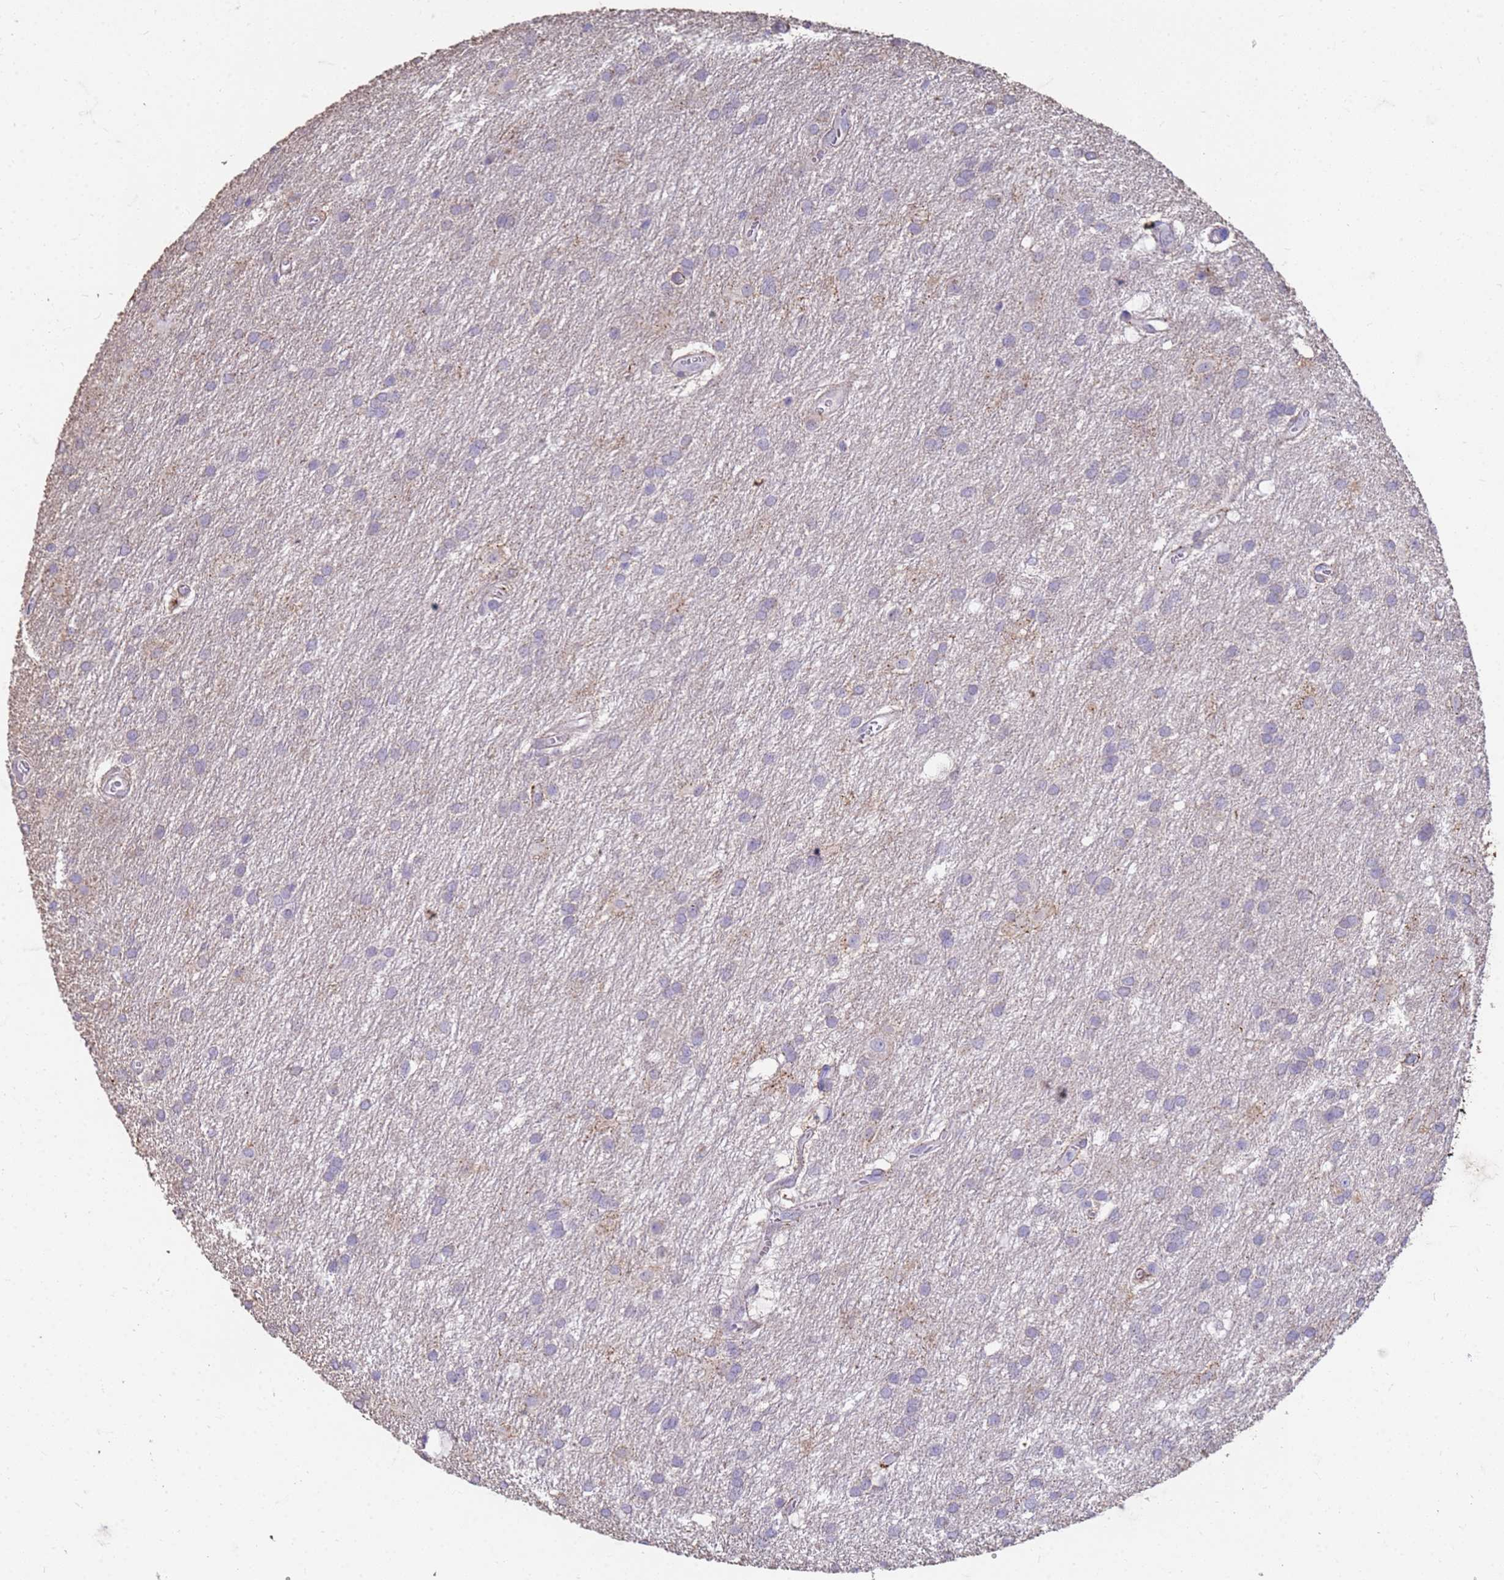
{"staining": {"intensity": "negative", "quantity": "none", "location": "none"}, "tissue": "glioma", "cell_type": "Tumor cells", "image_type": "cancer", "snomed": [{"axis": "morphology", "description": "Glioma, malignant, Low grade"}, {"axis": "topography", "description": "Brain"}], "caption": "The photomicrograph reveals no staining of tumor cells in glioma.", "gene": "SLC25A15", "patient": {"sex": "male", "age": 66}}